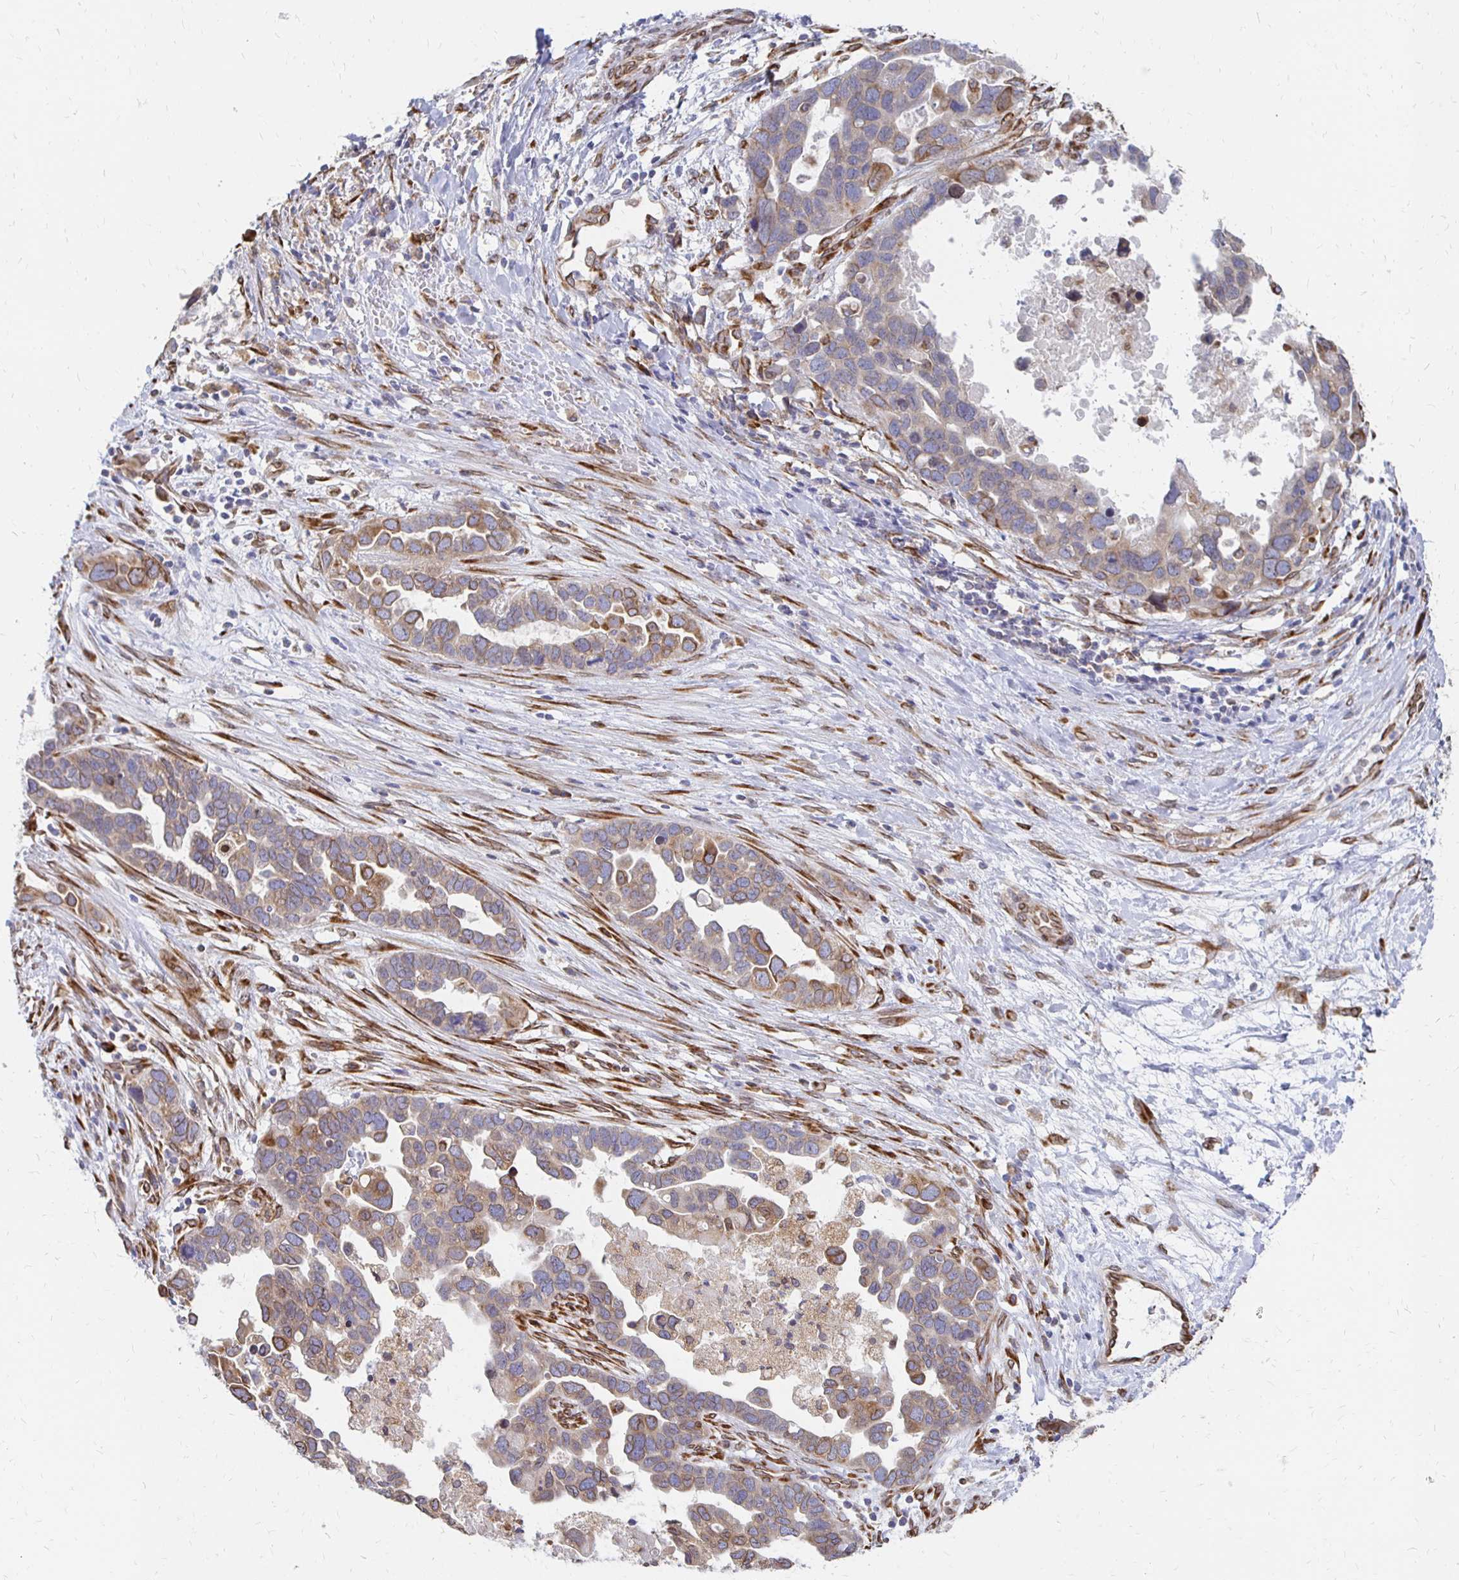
{"staining": {"intensity": "moderate", "quantity": "25%-75%", "location": "cytoplasmic/membranous"}, "tissue": "ovarian cancer", "cell_type": "Tumor cells", "image_type": "cancer", "snomed": [{"axis": "morphology", "description": "Cystadenocarcinoma, serous, NOS"}, {"axis": "topography", "description": "Ovary"}], "caption": "A high-resolution histopathology image shows immunohistochemistry (IHC) staining of serous cystadenocarcinoma (ovarian), which demonstrates moderate cytoplasmic/membranous expression in approximately 25%-75% of tumor cells.", "gene": "PELI3", "patient": {"sex": "female", "age": 54}}